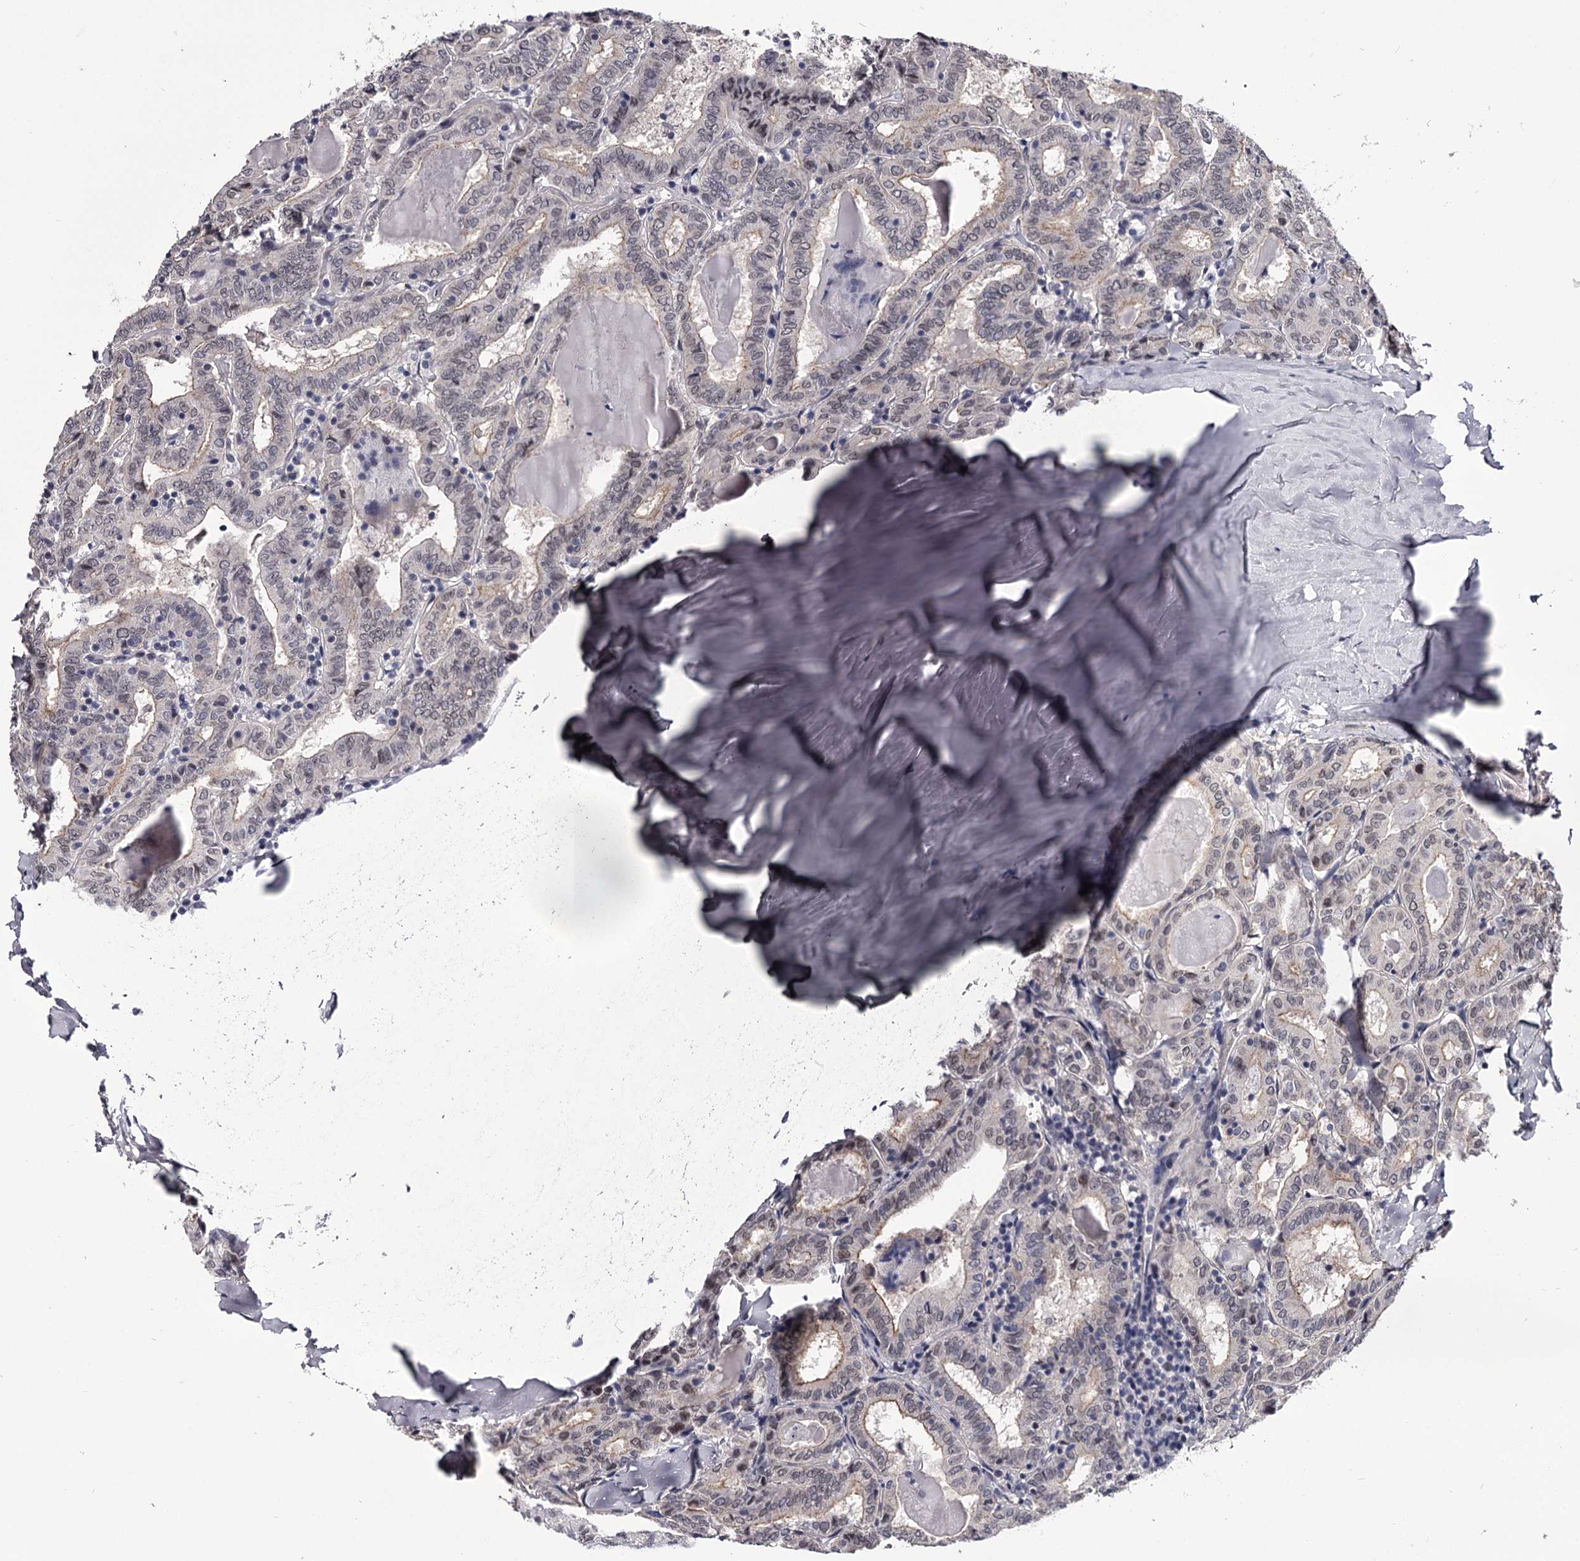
{"staining": {"intensity": "negative", "quantity": "none", "location": "none"}, "tissue": "thyroid cancer", "cell_type": "Tumor cells", "image_type": "cancer", "snomed": [{"axis": "morphology", "description": "Papillary adenocarcinoma, NOS"}, {"axis": "topography", "description": "Thyroid gland"}], "caption": "The photomicrograph shows no significant positivity in tumor cells of thyroid cancer (papillary adenocarcinoma).", "gene": "OVOL2", "patient": {"sex": "female", "age": 72}}